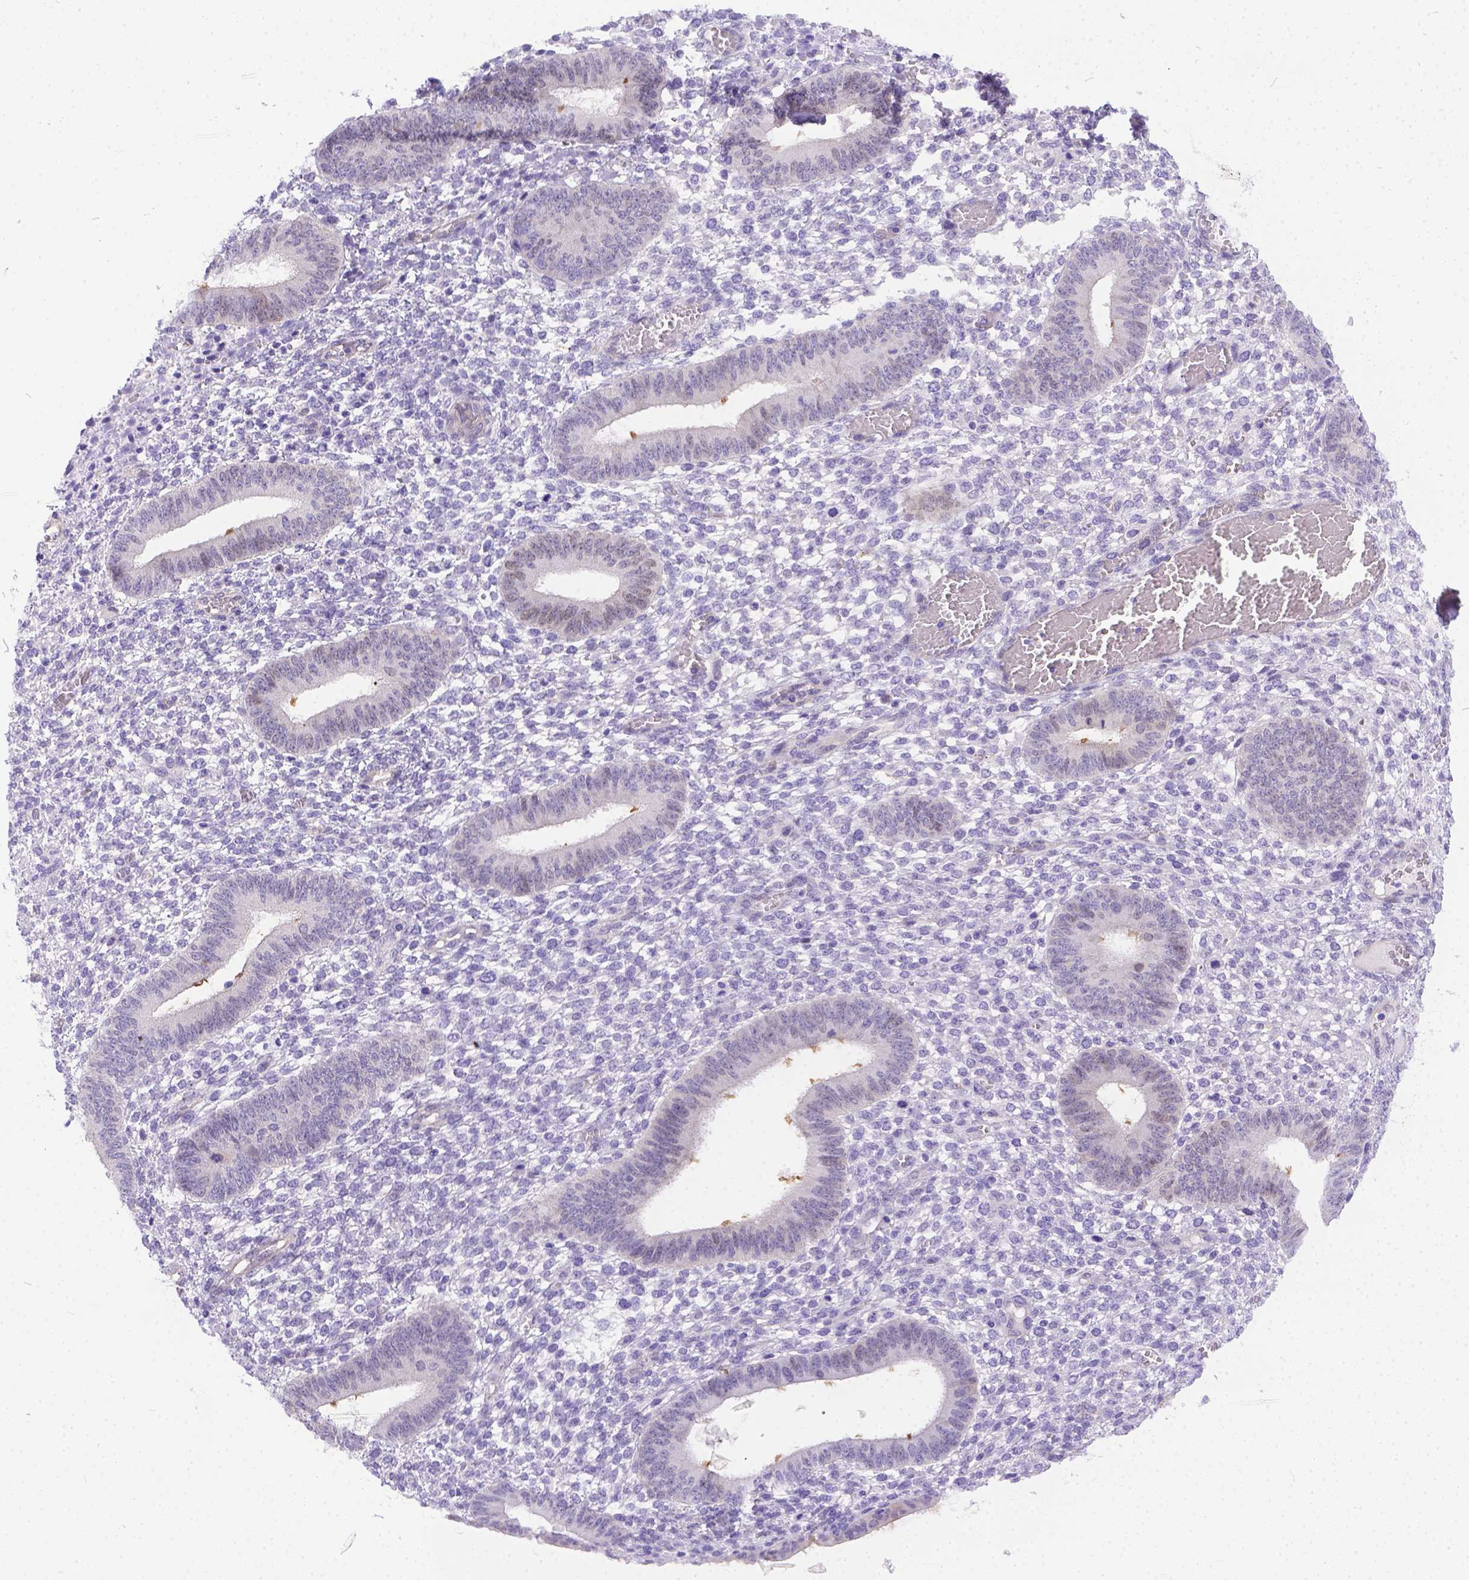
{"staining": {"intensity": "negative", "quantity": "none", "location": "none"}, "tissue": "endometrium", "cell_type": "Cells in endometrial stroma", "image_type": "normal", "snomed": [{"axis": "morphology", "description": "Normal tissue, NOS"}, {"axis": "topography", "description": "Endometrium"}], "caption": "The histopathology image exhibits no staining of cells in endometrial stroma in unremarkable endometrium. Nuclei are stained in blue.", "gene": "DLEC1", "patient": {"sex": "female", "age": 42}}